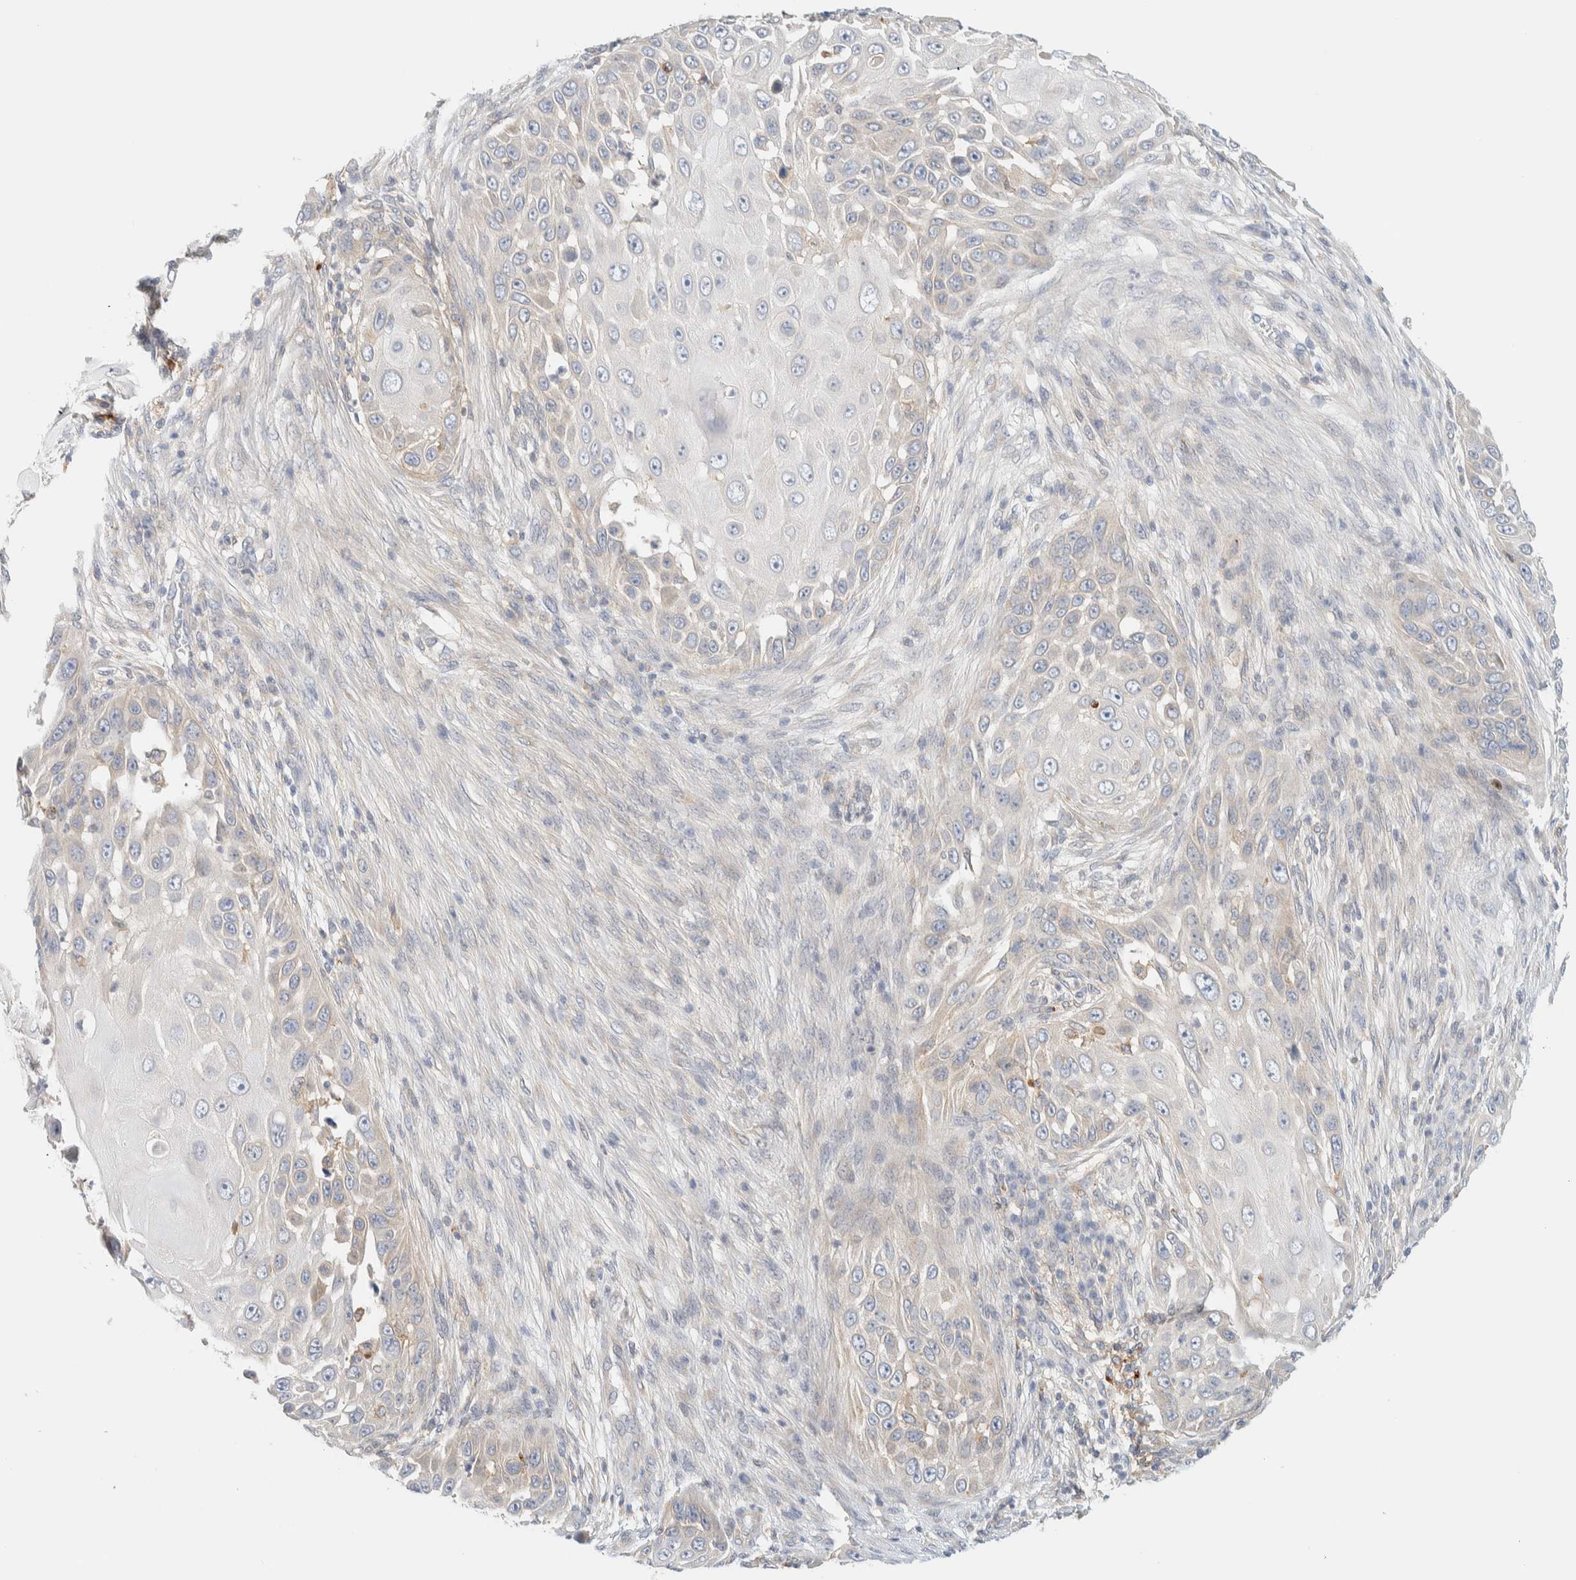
{"staining": {"intensity": "negative", "quantity": "none", "location": "none"}, "tissue": "skin cancer", "cell_type": "Tumor cells", "image_type": "cancer", "snomed": [{"axis": "morphology", "description": "Squamous cell carcinoma, NOS"}, {"axis": "topography", "description": "Skin"}], "caption": "Tumor cells are negative for protein expression in human skin cancer (squamous cell carcinoma).", "gene": "NT5C", "patient": {"sex": "female", "age": 44}}